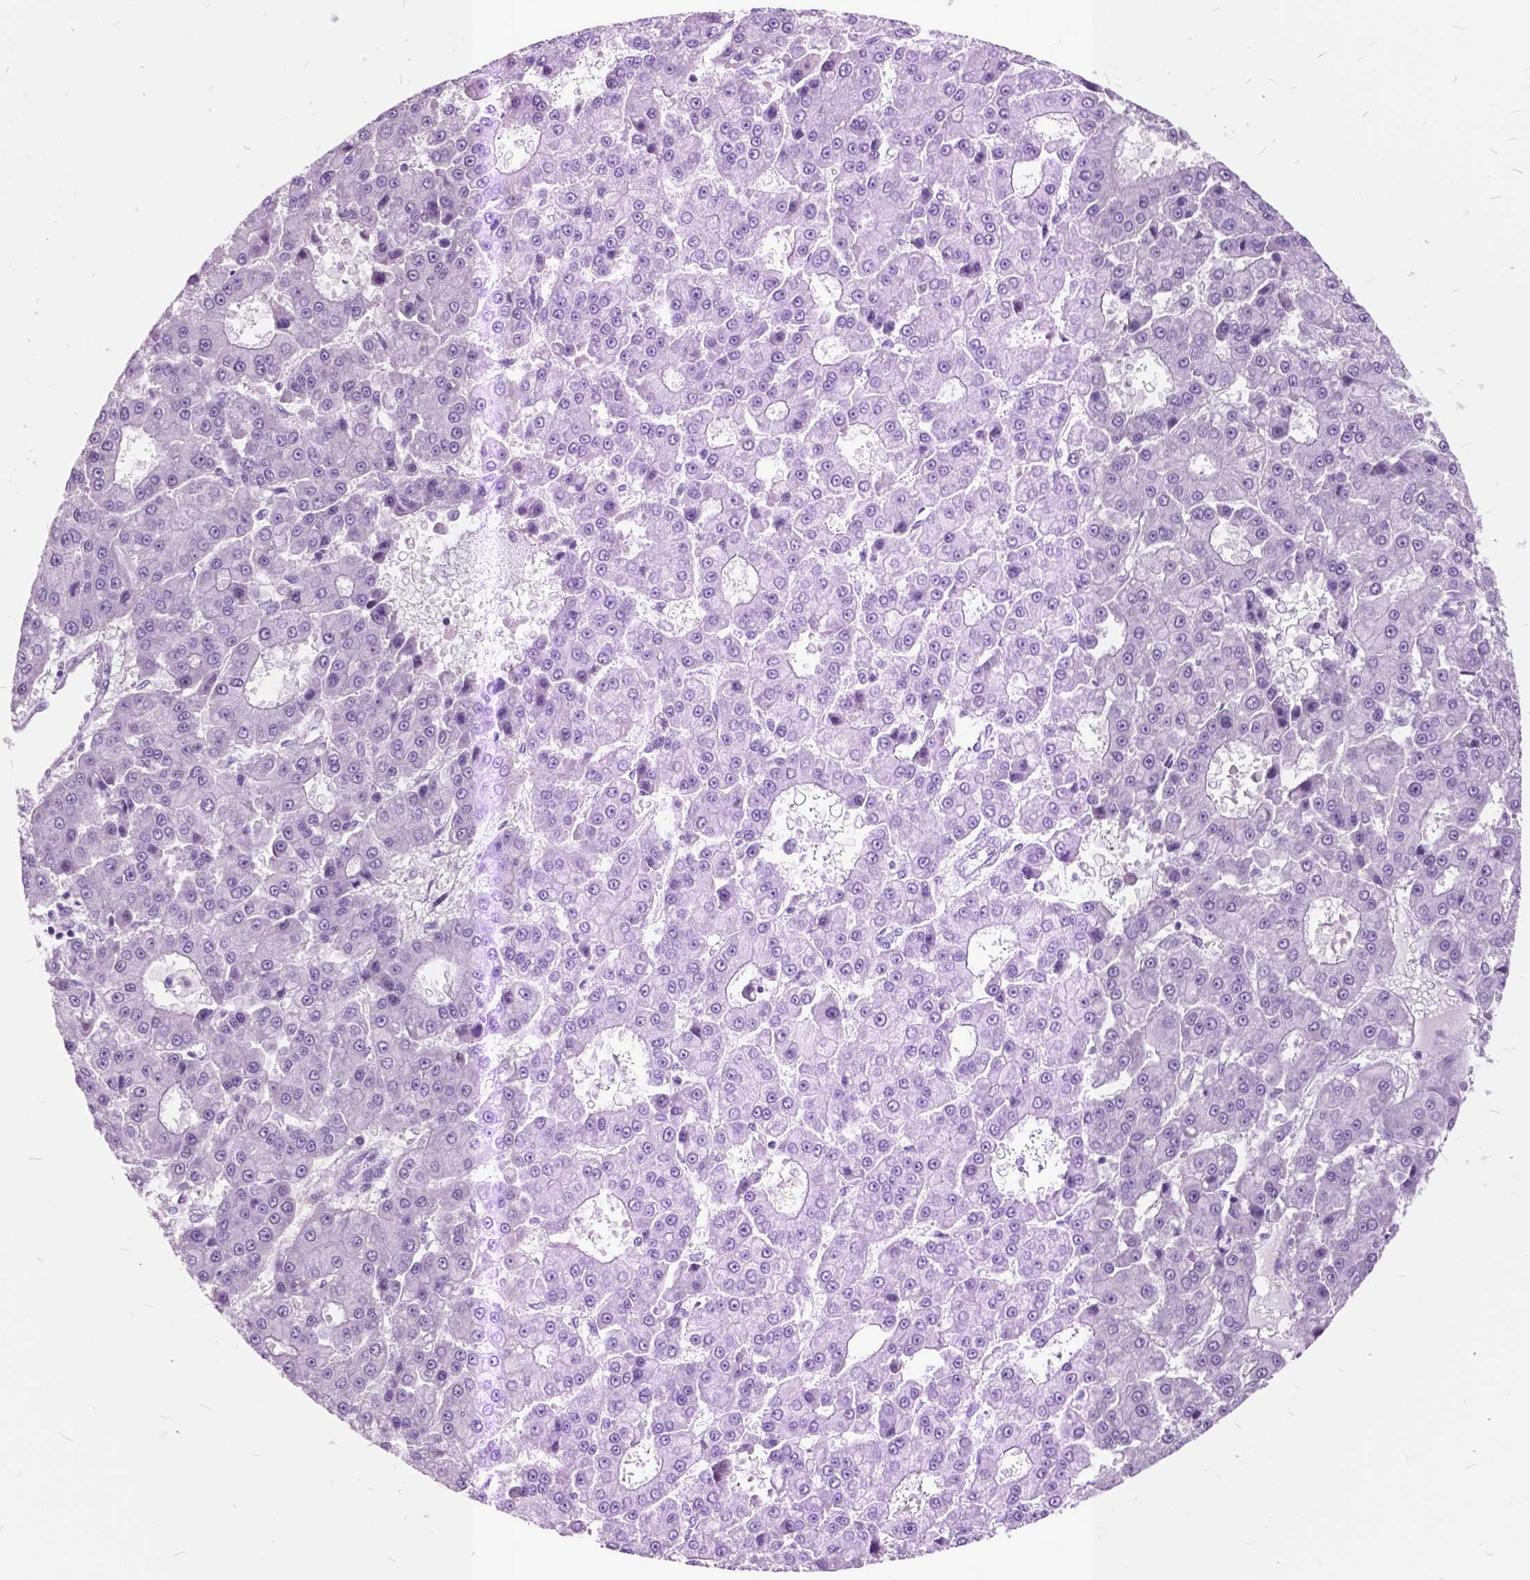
{"staining": {"intensity": "negative", "quantity": "none", "location": "none"}, "tissue": "liver cancer", "cell_type": "Tumor cells", "image_type": "cancer", "snomed": [{"axis": "morphology", "description": "Carcinoma, Hepatocellular, NOS"}, {"axis": "topography", "description": "Liver"}], "caption": "This is an immunohistochemistry (IHC) micrograph of liver hepatocellular carcinoma. There is no positivity in tumor cells.", "gene": "GDF9", "patient": {"sex": "male", "age": 70}}